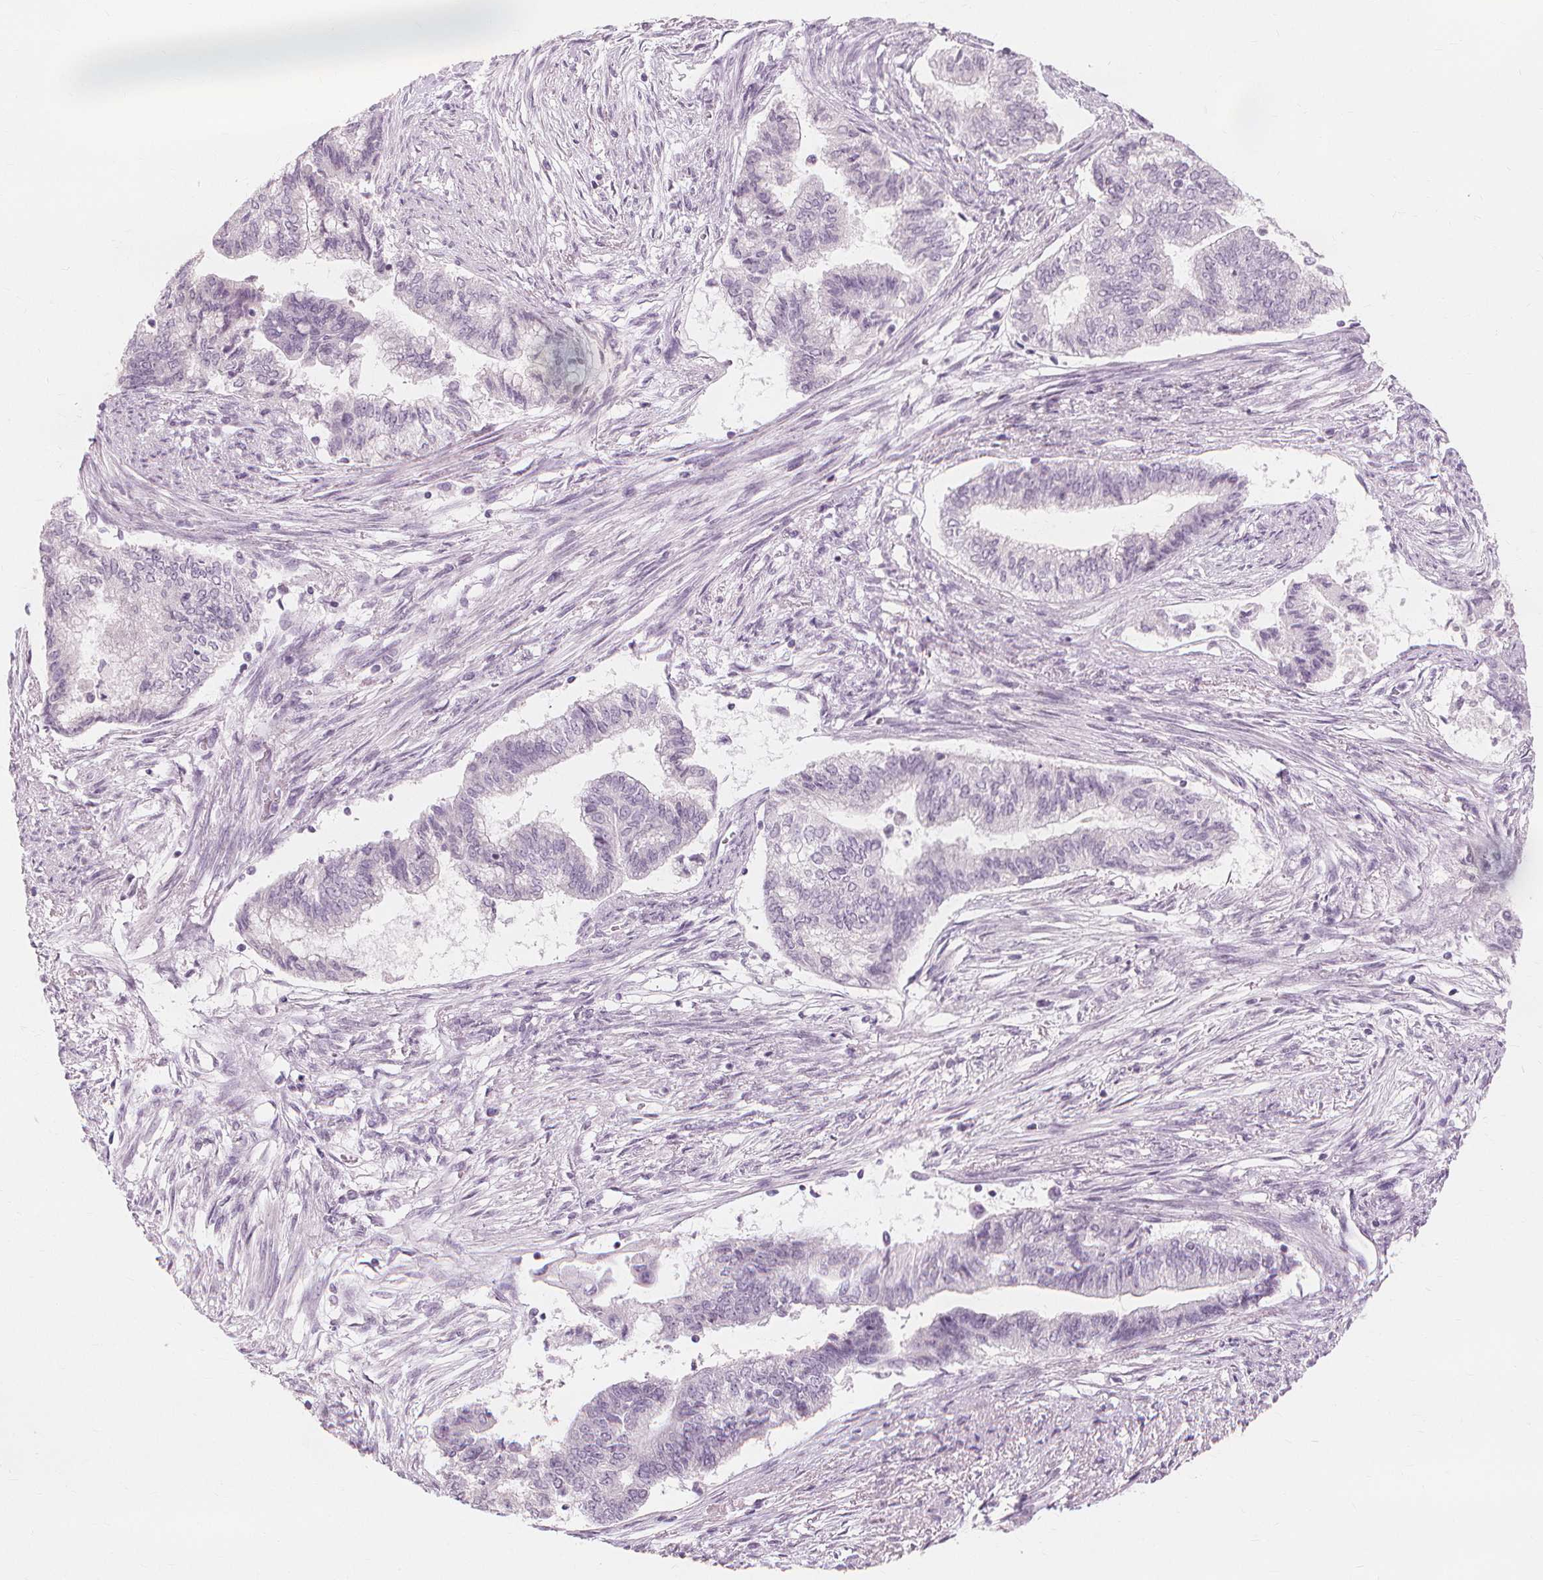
{"staining": {"intensity": "negative", "quantity": "none", "location": "none"}, "tissue": "endometrial cancer", "cell_type": "Tumor cells", "image_type": "cancer", "snomed": [{"axis": "morphology", "description": "Adenocarcinoma, NOS"}, {"axis": "topography", "description": "Endometrium"}], "caption": "IHC micrograph of neoplastic tissue: human endometrial adenocarcinoma stained with DAB shows no significant protein expression in tumor cells.", "gene": "MUC12", "patient": {"sex": "female", "age": 65}}